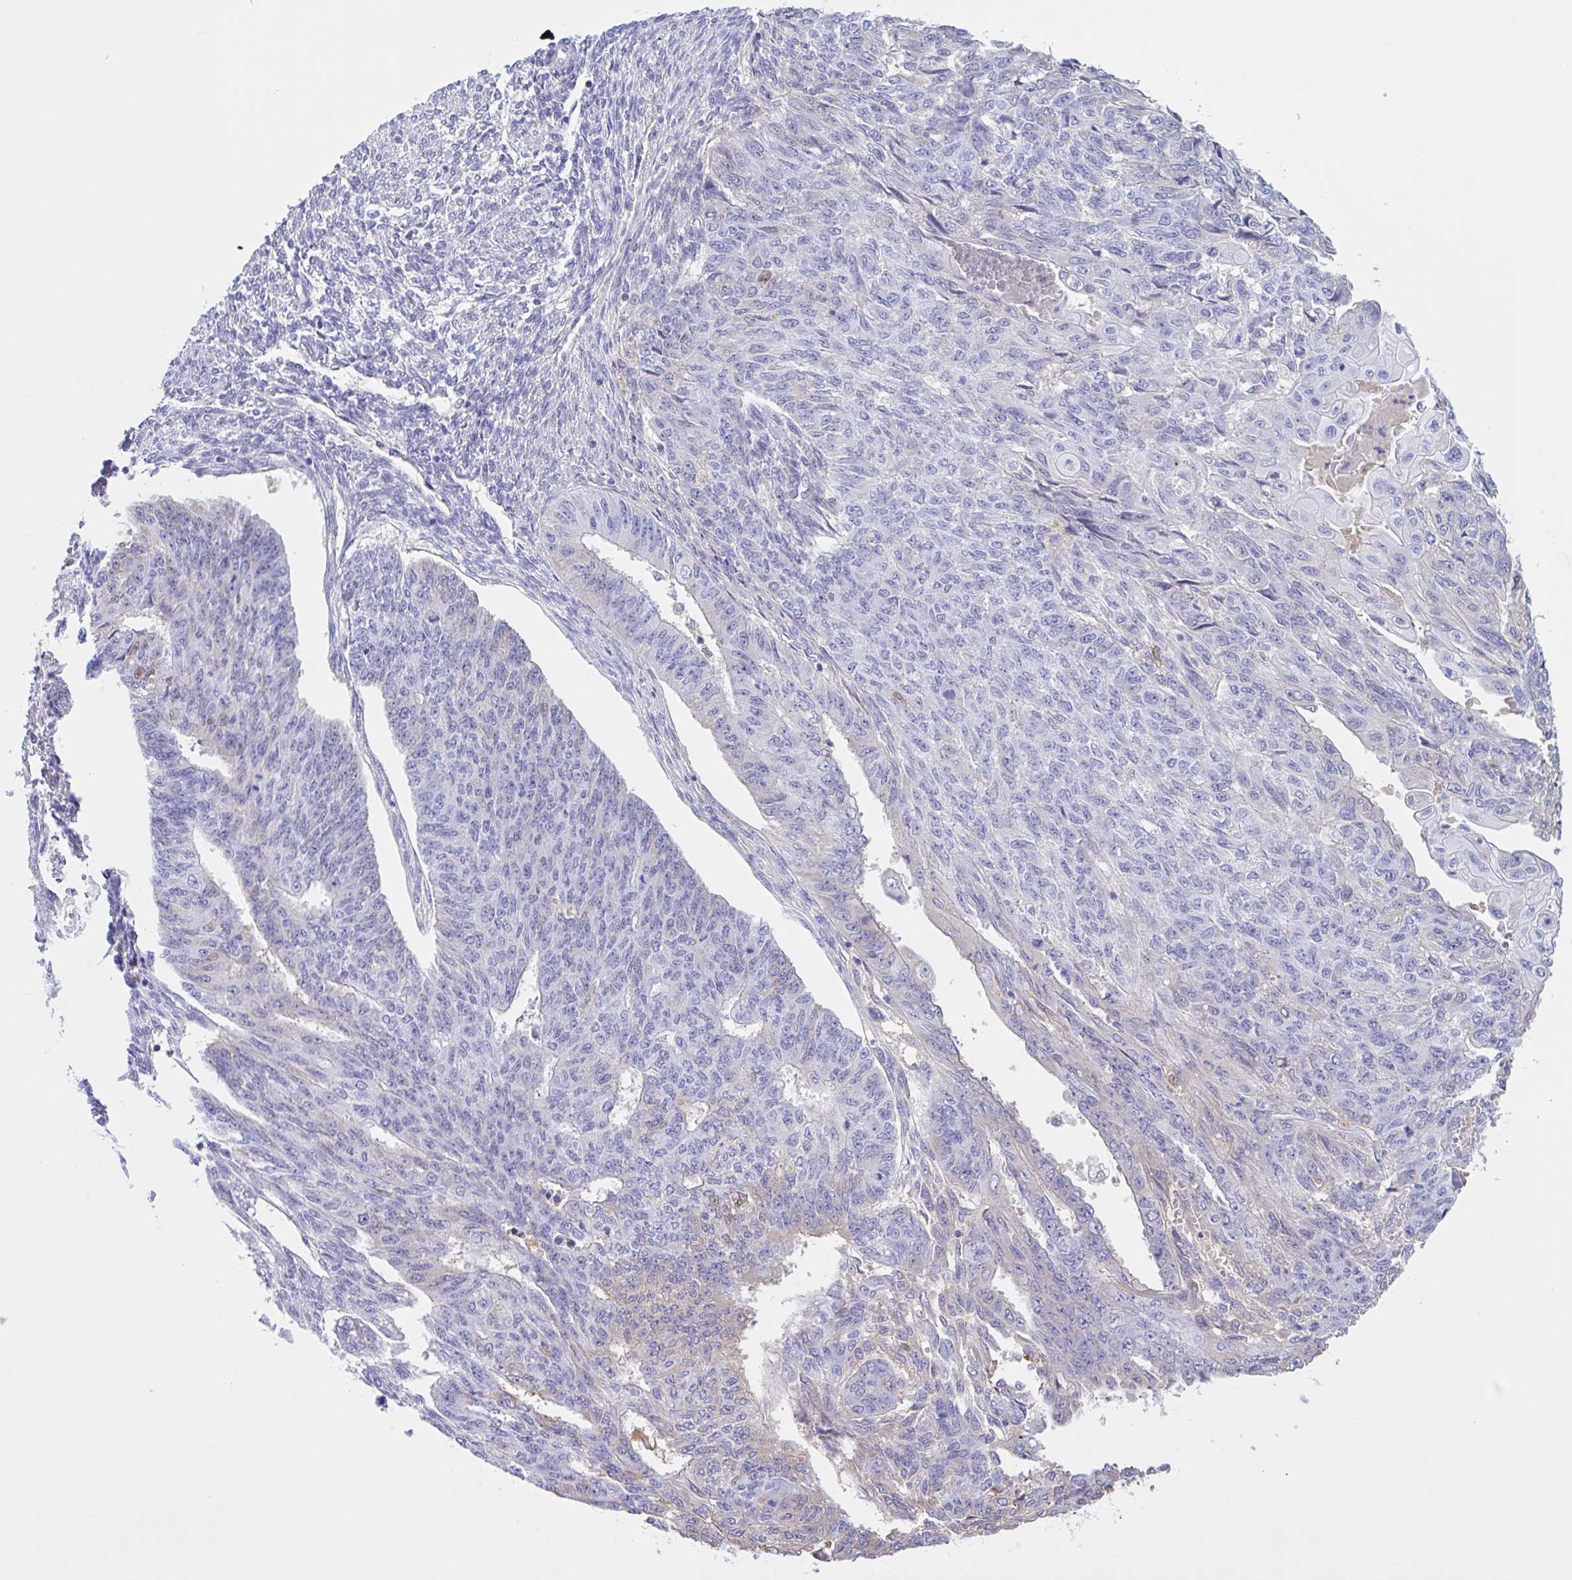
{"staining": {"intensity": "negative", "quantity": "none", "location": "none"}, "tissue": "endometrial cancer", "cell_type": "Tumor cells", "image_type": "cancer", "snomed": [{"axis": "morphology", "description": "Adenocarcinoma, NOS"}, {"axis": "topography", "description": "Endometrium"}], "caption": "Tumor cells are negative for brown protein staining in endometrial cancer.", "gene": "LARGE2", "patient": {"sex": "female", "age": 32}}